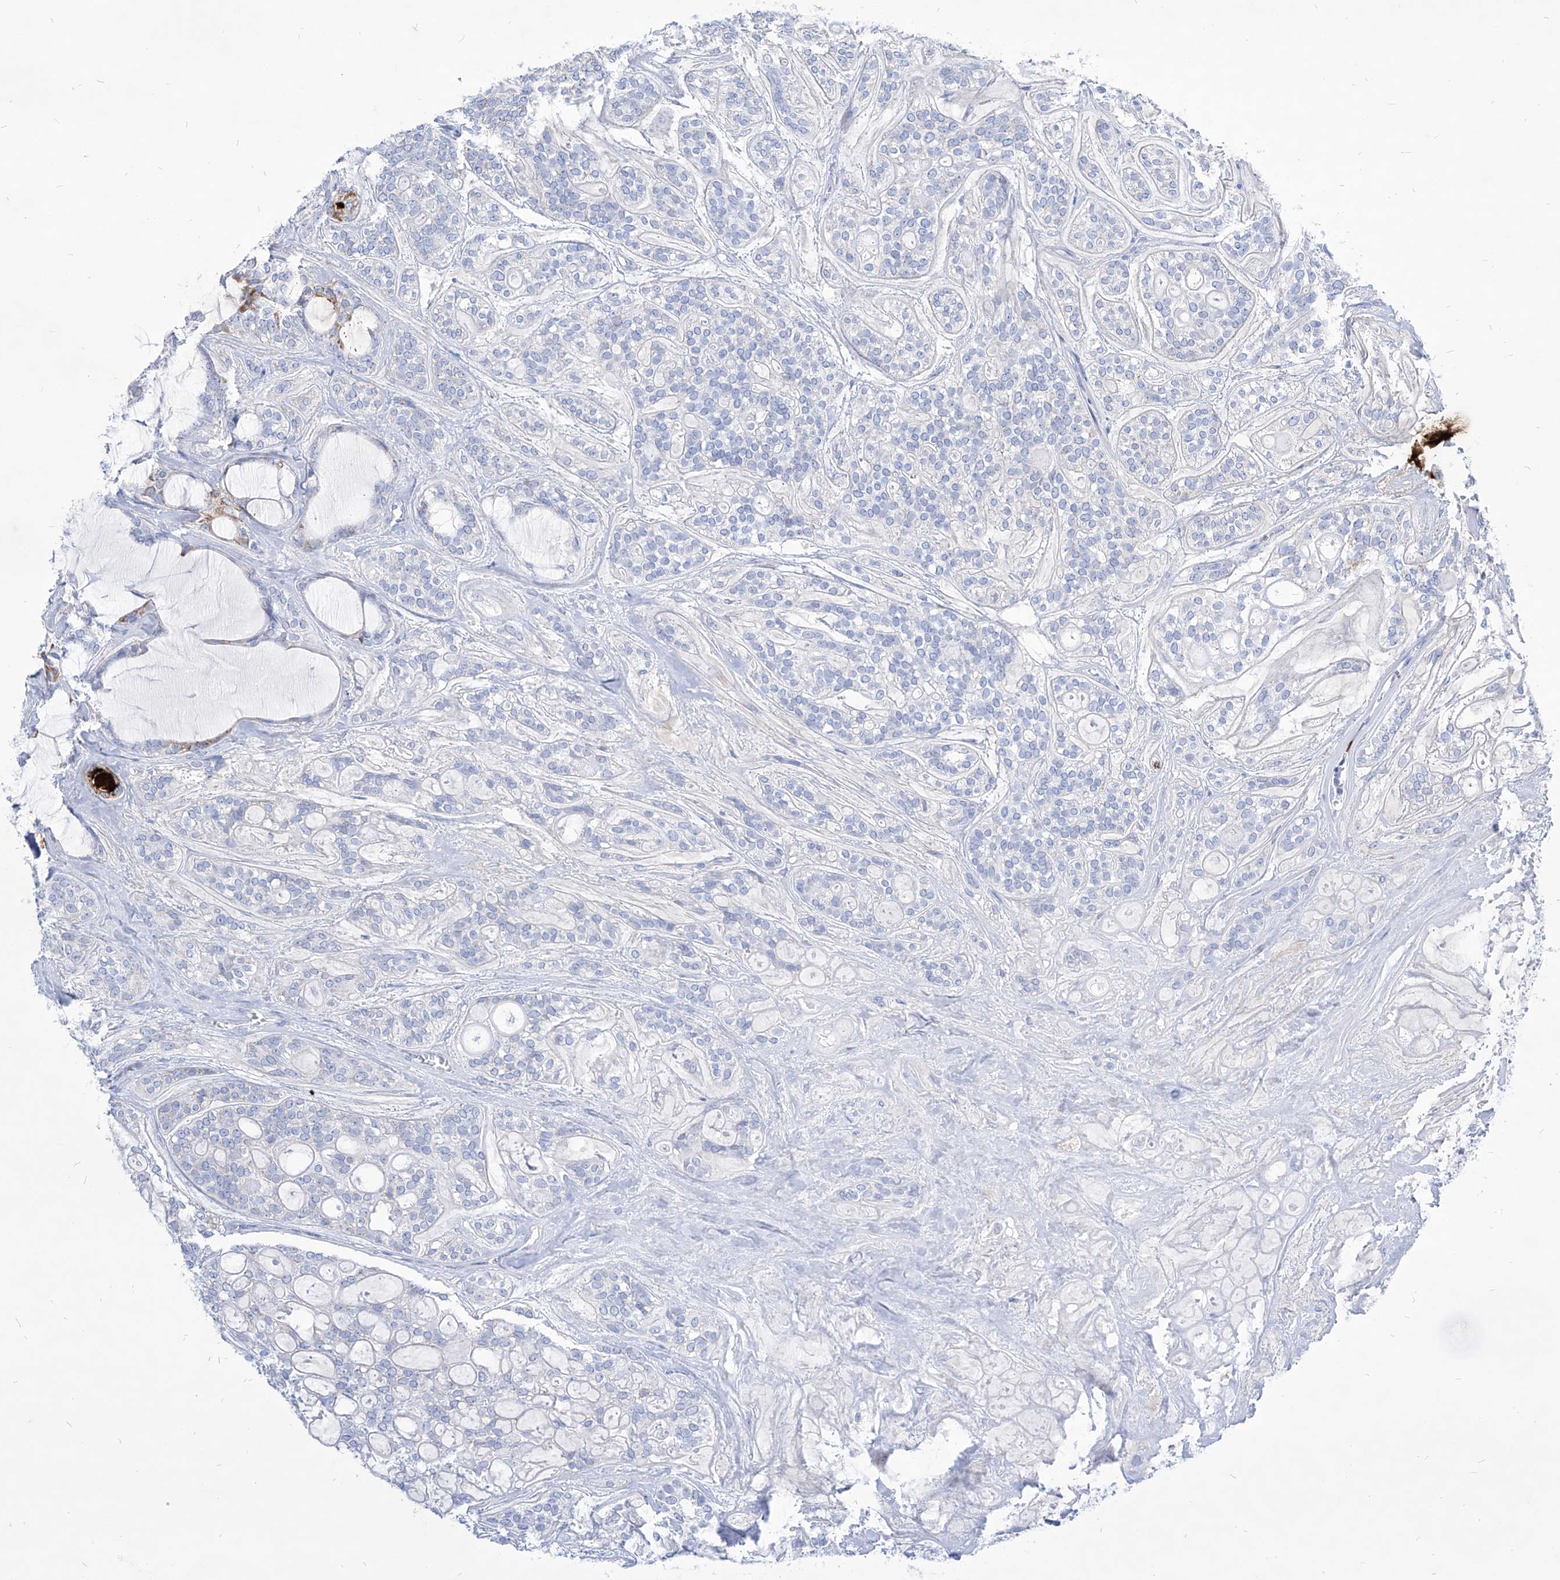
{"staining": {"intensity": "negative", "quantity": "none", "location": "none"}, "tissue": "head and neck cancer", "cell_type": "Tumor cells", "image_type": "cancer", "snomed": [{"axis": "morphology", "description": "Adenocarcinoma, NOS"}, {"axis": "topography", "description": "Head-Neck"}], "caption": "Immunohistochemical staining of human head and neck cancer demonstrates no significant staining in tumor cells.", "gene": "COQ3", "patient": {"sex": "male", "age": 66}}